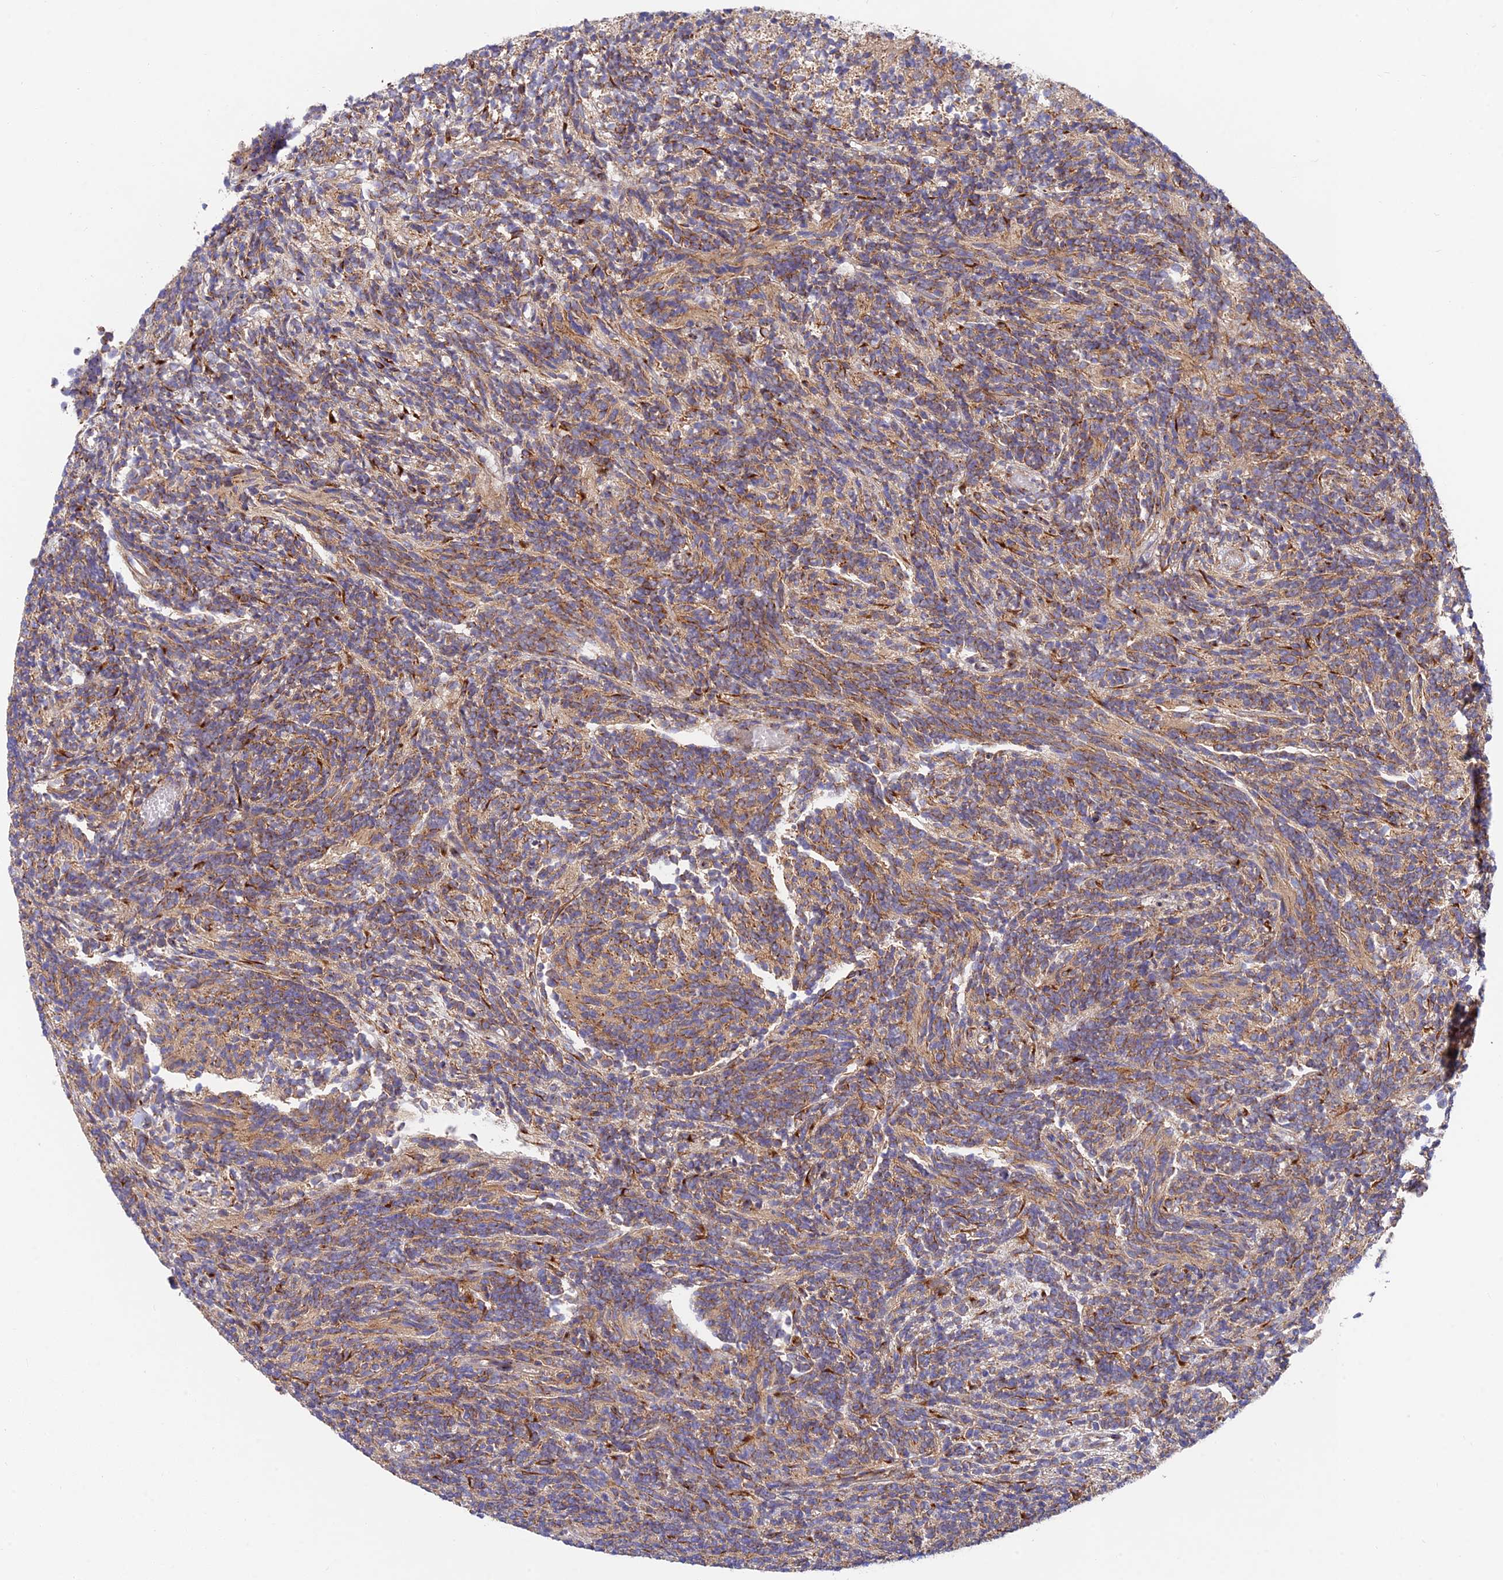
{"staining": {"intensity": "moderate", "quantity": ">75%", "location": "cytoplasmic/membranous"}, "tissue": "glioma", "cell_type": "Tumor cells", "image_type": "cancer", "snomed": [{"axis": "morphology", "description": "Glioma, malignant, Low grade"}, {"axis": "topography", "description": "Brain"}], "caption": "Immunohistochemical staining of human malignant low-grade glioma exhibits moderate cytoplasmic/membranous protein staining in approximately >75% of tumor cells.", "gene": "GOLGA3", "patient": {"sex": "female", "age": 1}}